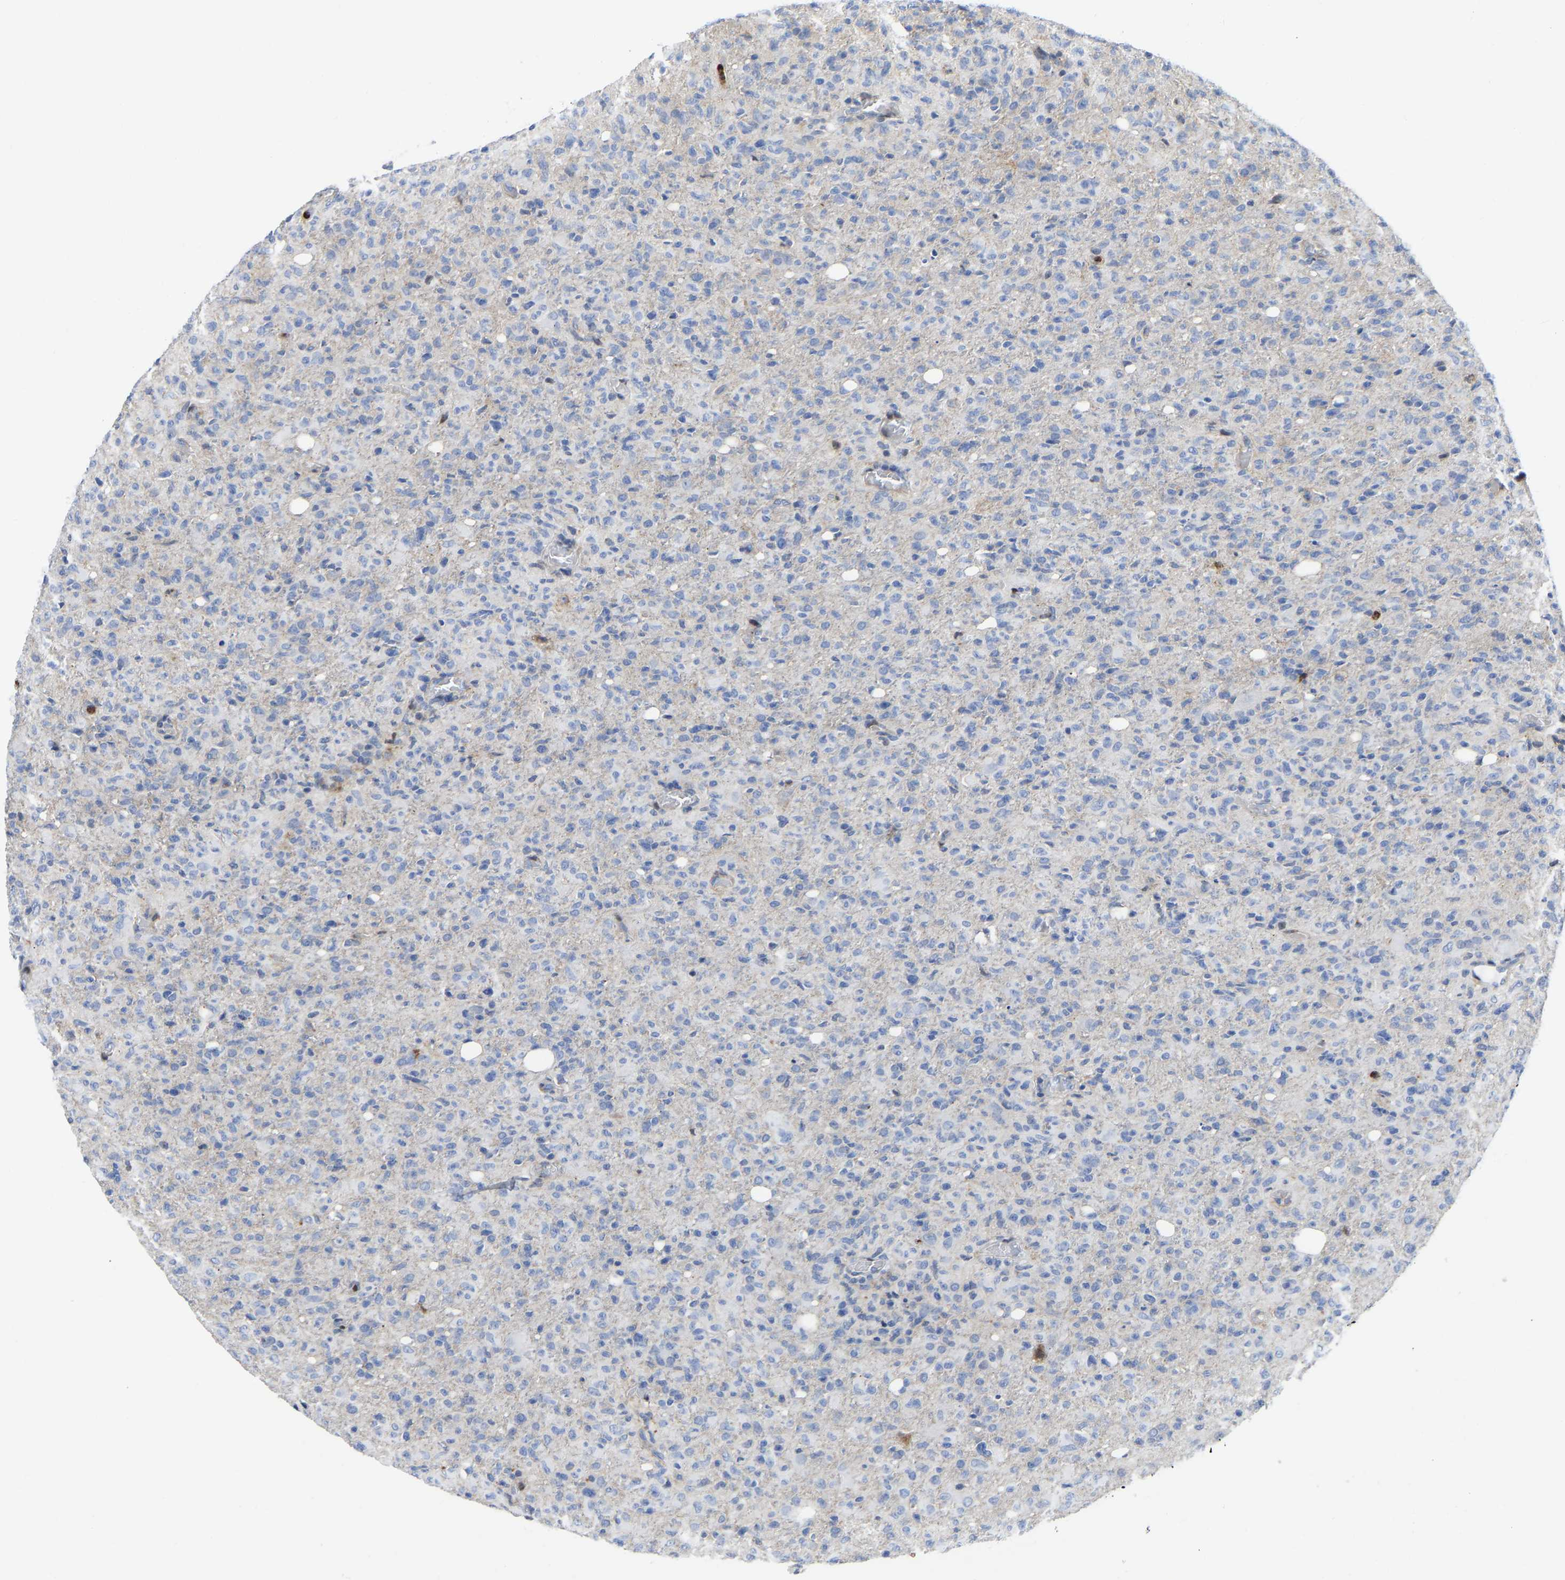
{"staining": {"intensity": "negative", "quantity": "none", "location": "none"}, "tissue": "glioma", "cell_type": "Tumor cells", "image_type": "cancer", "snomed": [{"axis": "morphology", "description": "Glioma, malignant, High grade"}, {"axis": "topography", "description": "Brain"}], "caption": "Malignant high-grade glioma was stained to show a protein in brown. There is no significant expression in tumor cells. (DAB immunohistochemistry (IHC) with hematoxylin counter stain).", "gene": "HDAC5", "patient": {"sex": "female", "age": 57}}